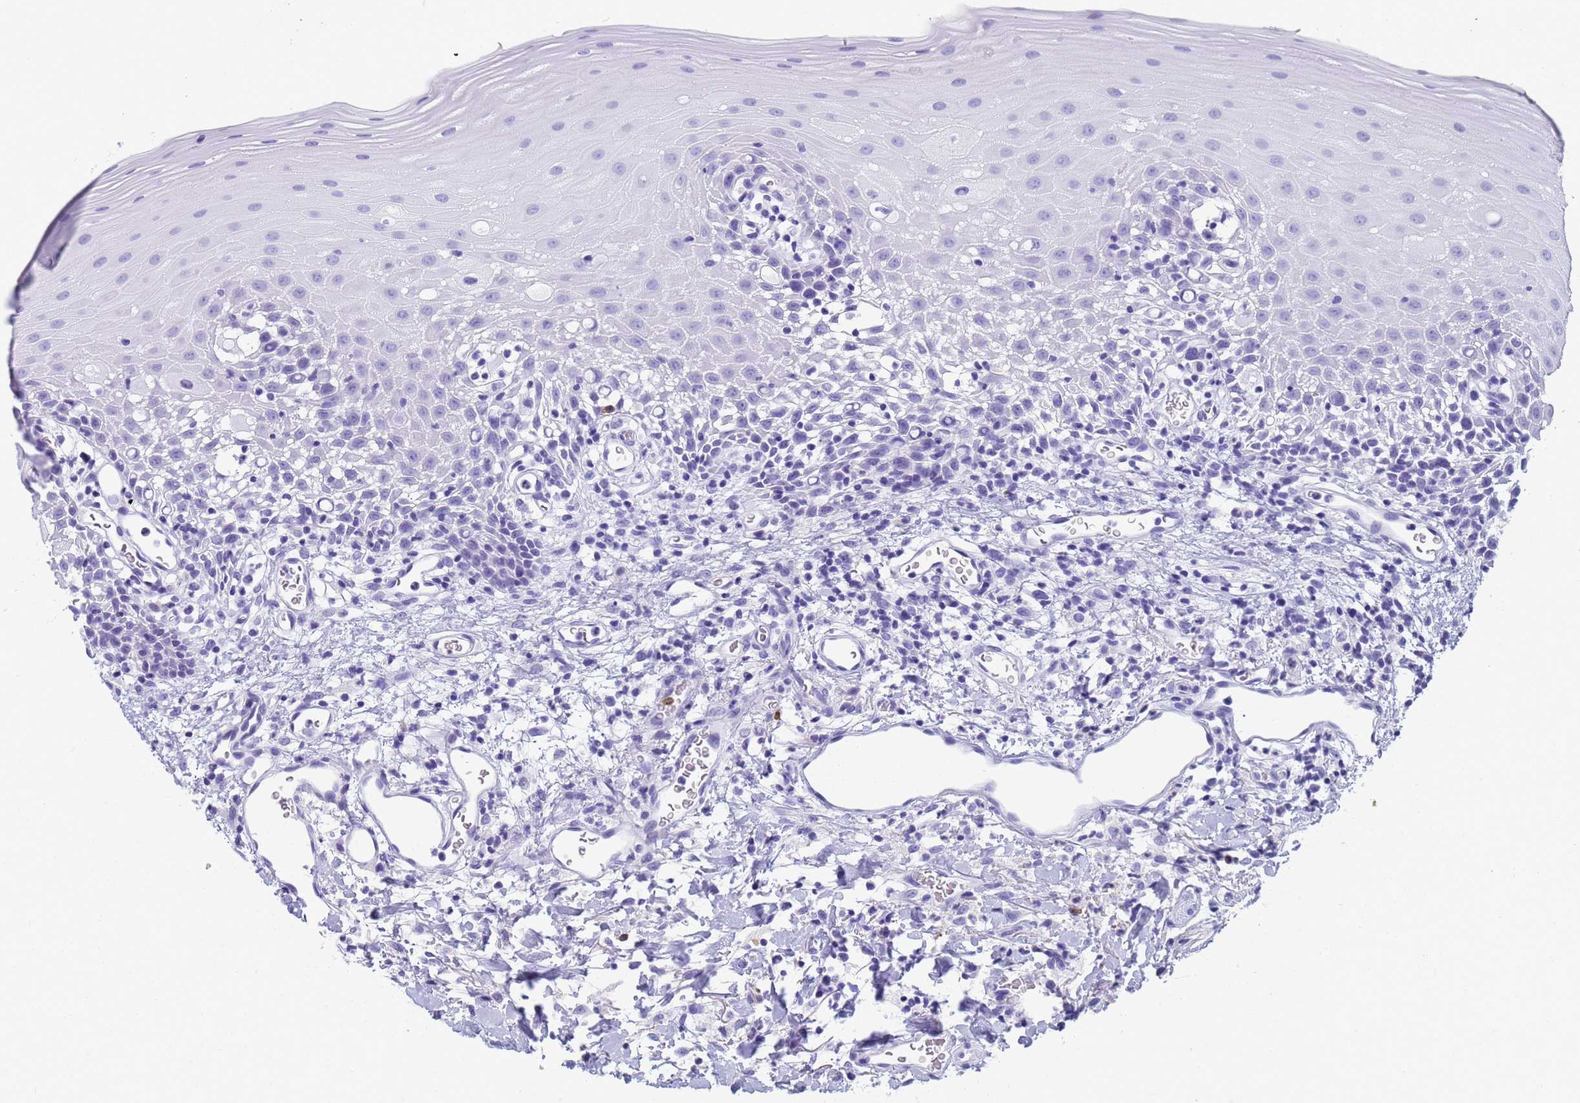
{"staining": {"intensity": "negative", "quantity": "none", "location": "none"}, "tissue": "oral mucosa", "cell_type": "Squamous epithelial cells", "image_type": "normal", "snomed": [{"axis": "morphology", "description": "Normal tissue, NOS"}, {"axis": "topography", "description": "Oral tissue"}], "caption": "The immunohistochemistry (IHC) micrograph has no significant staining in squamous epithelial cells of oral mucosa.", "gene": "RNASE2", "patient": {"sex": "female", "age": 70}}